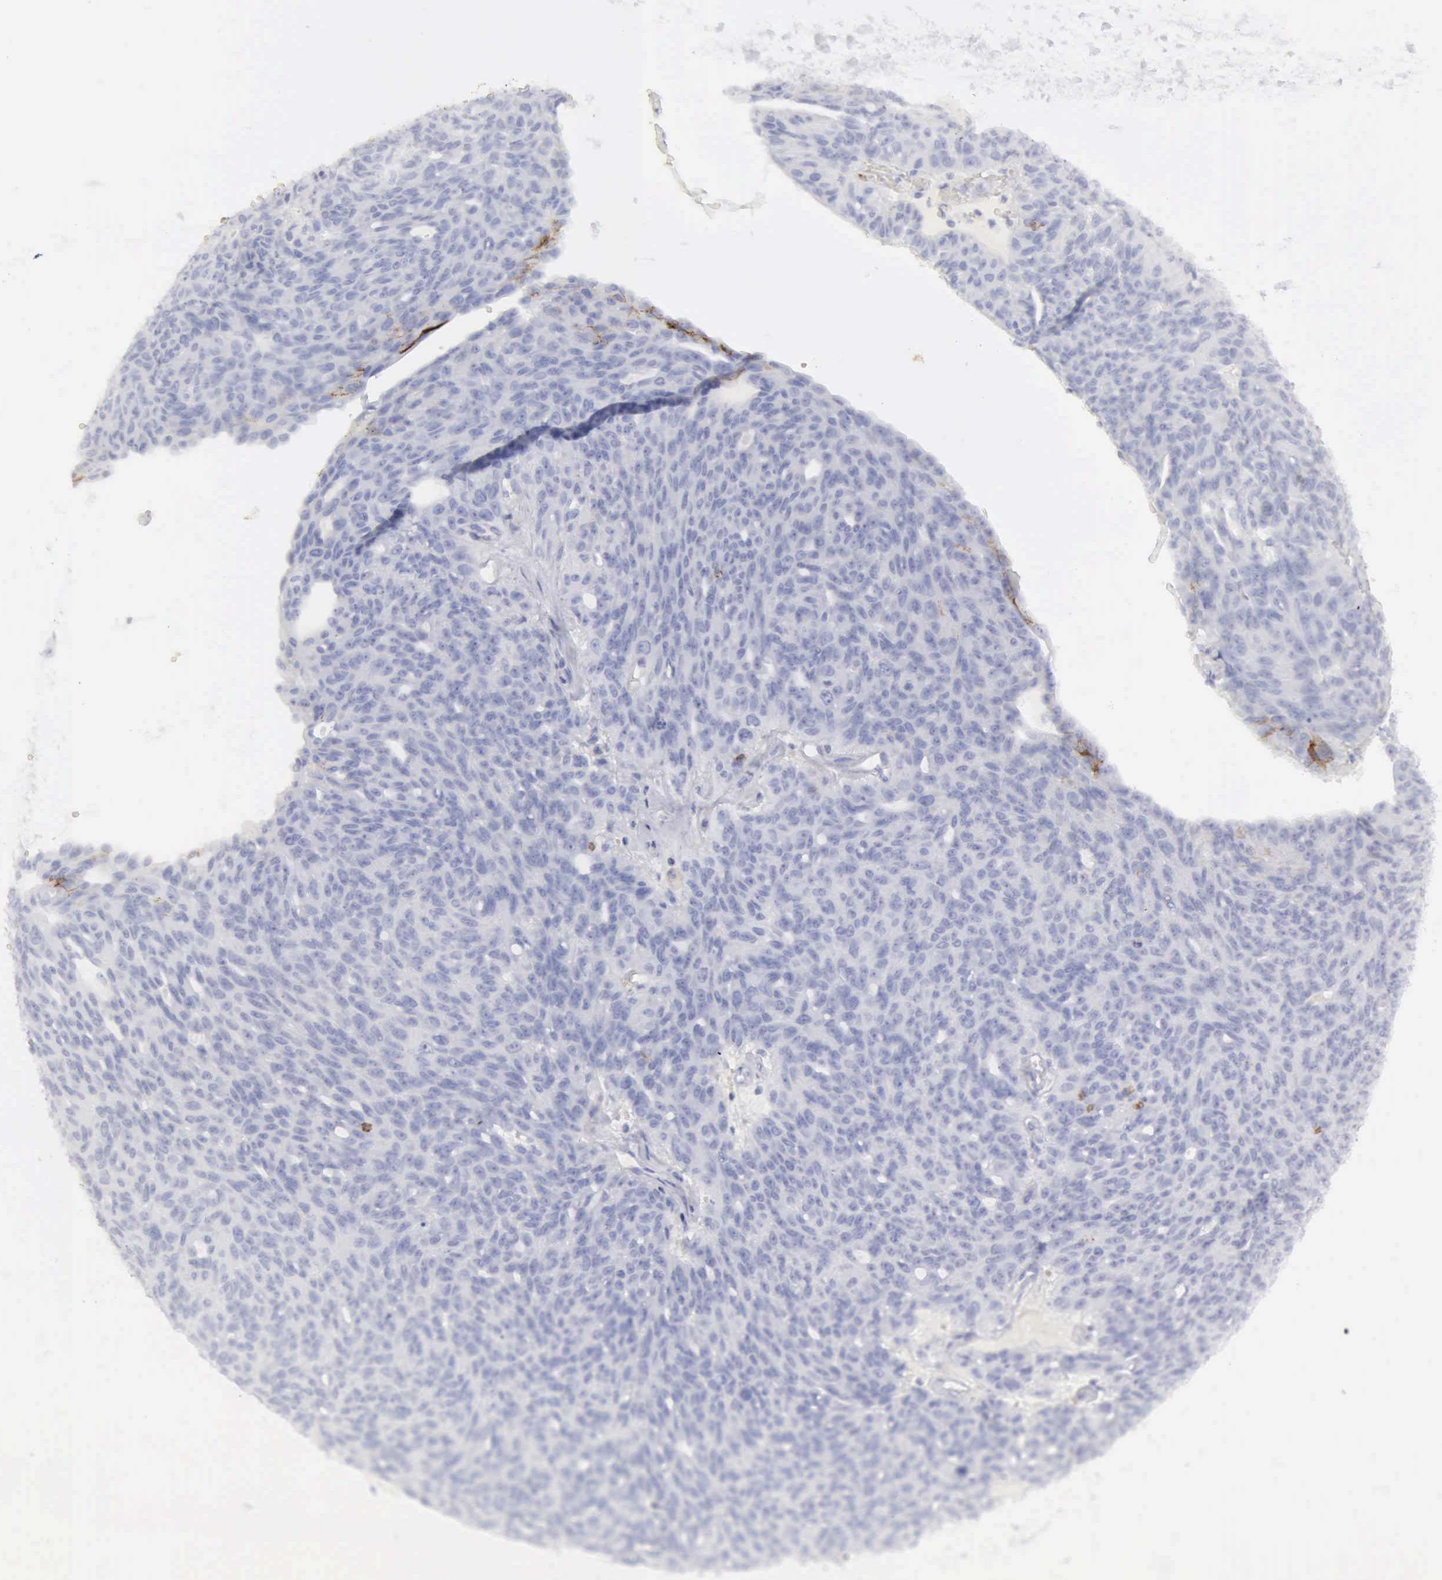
{"staining": {"intensity": "negative", "quantity": "none", "location": "none"}, "tissue": "ovarian cancer", "cell_type": "Tumor cells", "image_type": "cancer", "snomed": [{"axis": "morphology", "description": "Carcinoma, endometroid"}, {"axis": "topography", "description": "Ovary"}], "caption": "The image exhibits no staining of tumor cells in ovarian cancer (endometroid carcinoma). (DAB (3,3'-diaminobenzidine) immunohistochemistry (IHC), high magnification).", "gene": "NCAM1", "patient": {"sex": "female", "age": 60}}